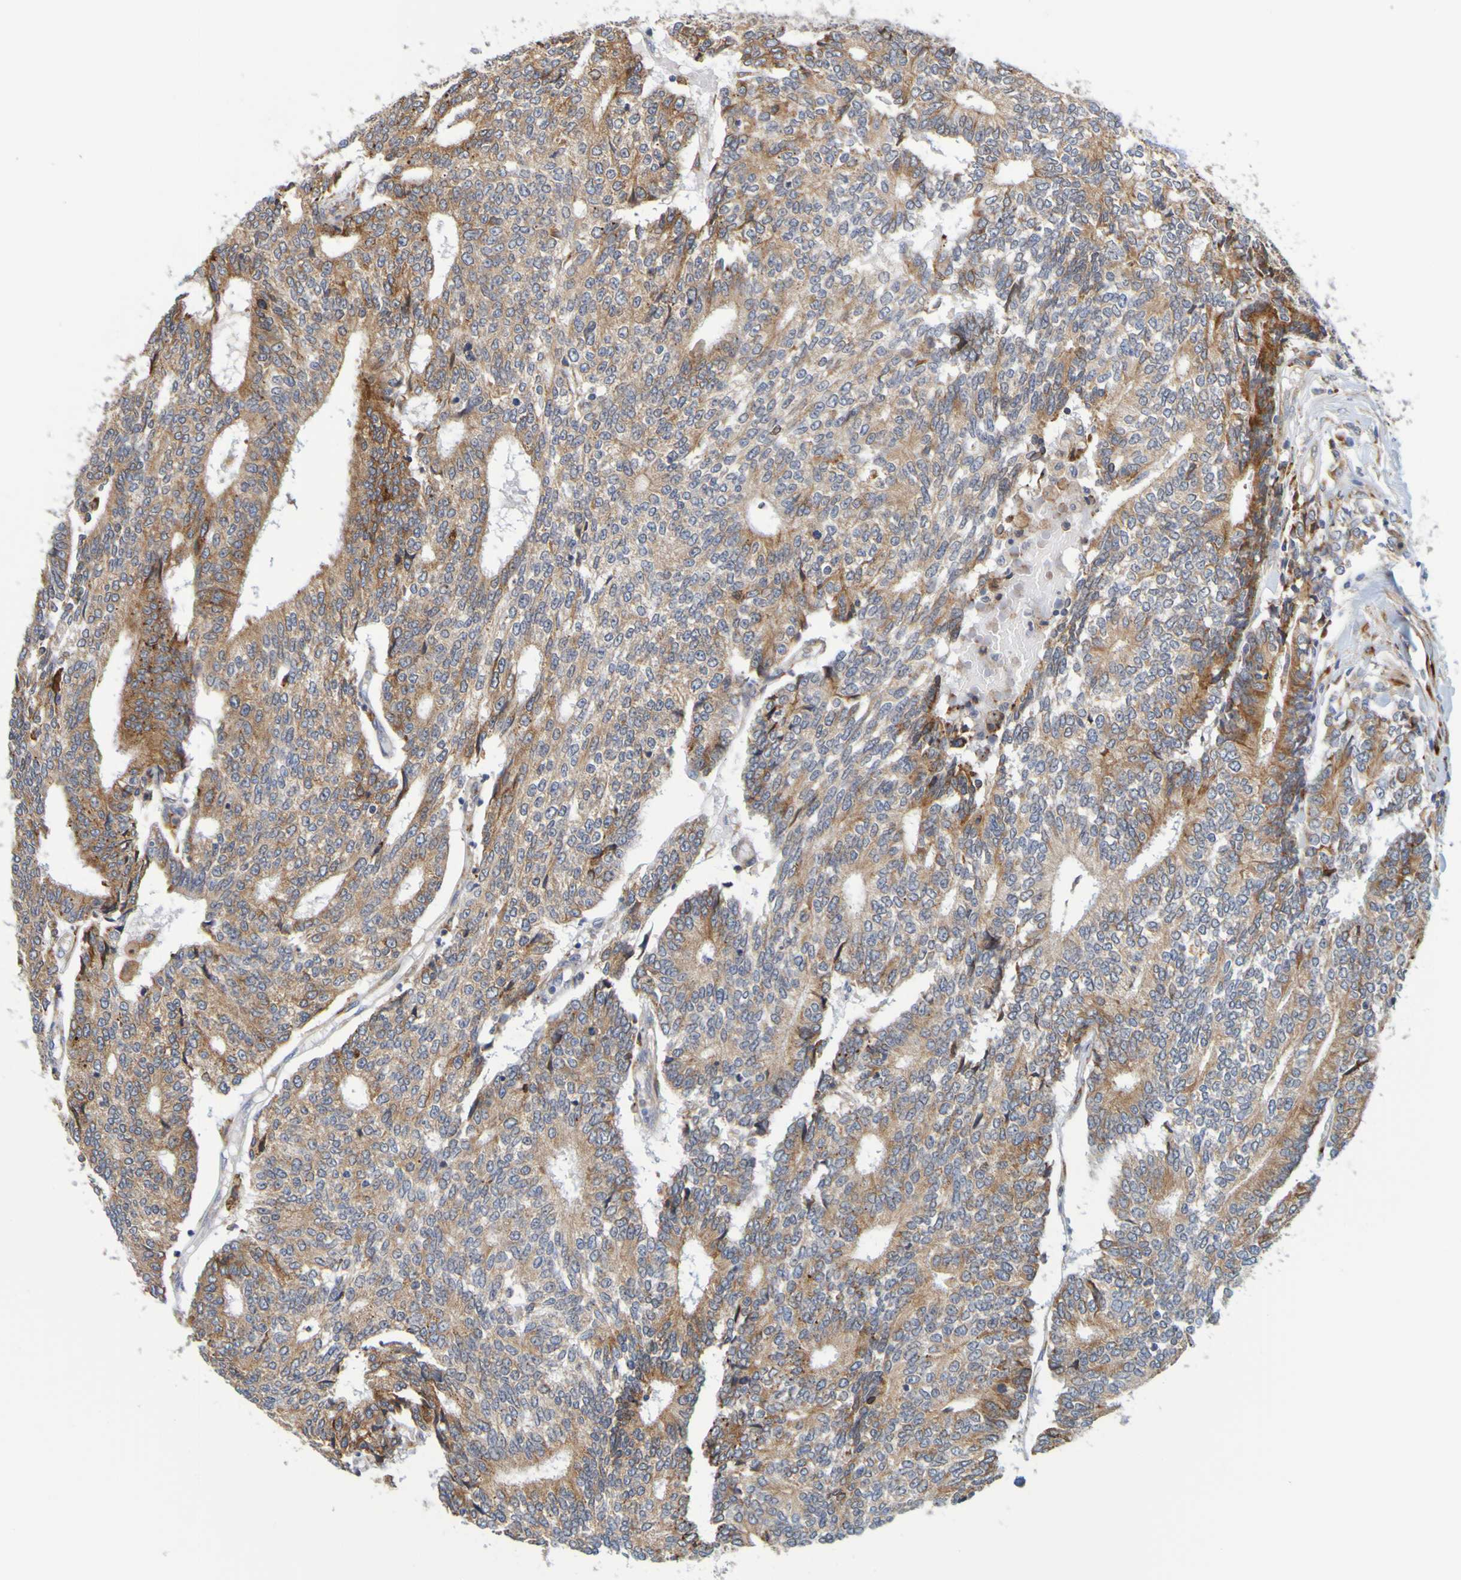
{"staining": {"intensity": "strong", "quantity": "25%-75%", "location": "cytoplasmic/membranous"}, "tissue": "prostate cancer", "cell_type": "Tumor cells", "image_type": "cancer", "snomed": [{"axis": "morphology", "description": "Normal tissue, NOS"}, {"axis": "morphology", "description": "Adenocarcinoma, High grade"}, {"axis": "topography", "description": "Prostate"}, {"axis": "topography", "description": "Seminal veicle"}], "caption": "IHC (DAB) staining of prostate high-grade adenocarcinoma reveals strong cytoplasmic/membranous protein expression in approximately 25%-75% of tumor cells.", "gene": "SIL1", "patient": {"sex": "male", "age": 55}}